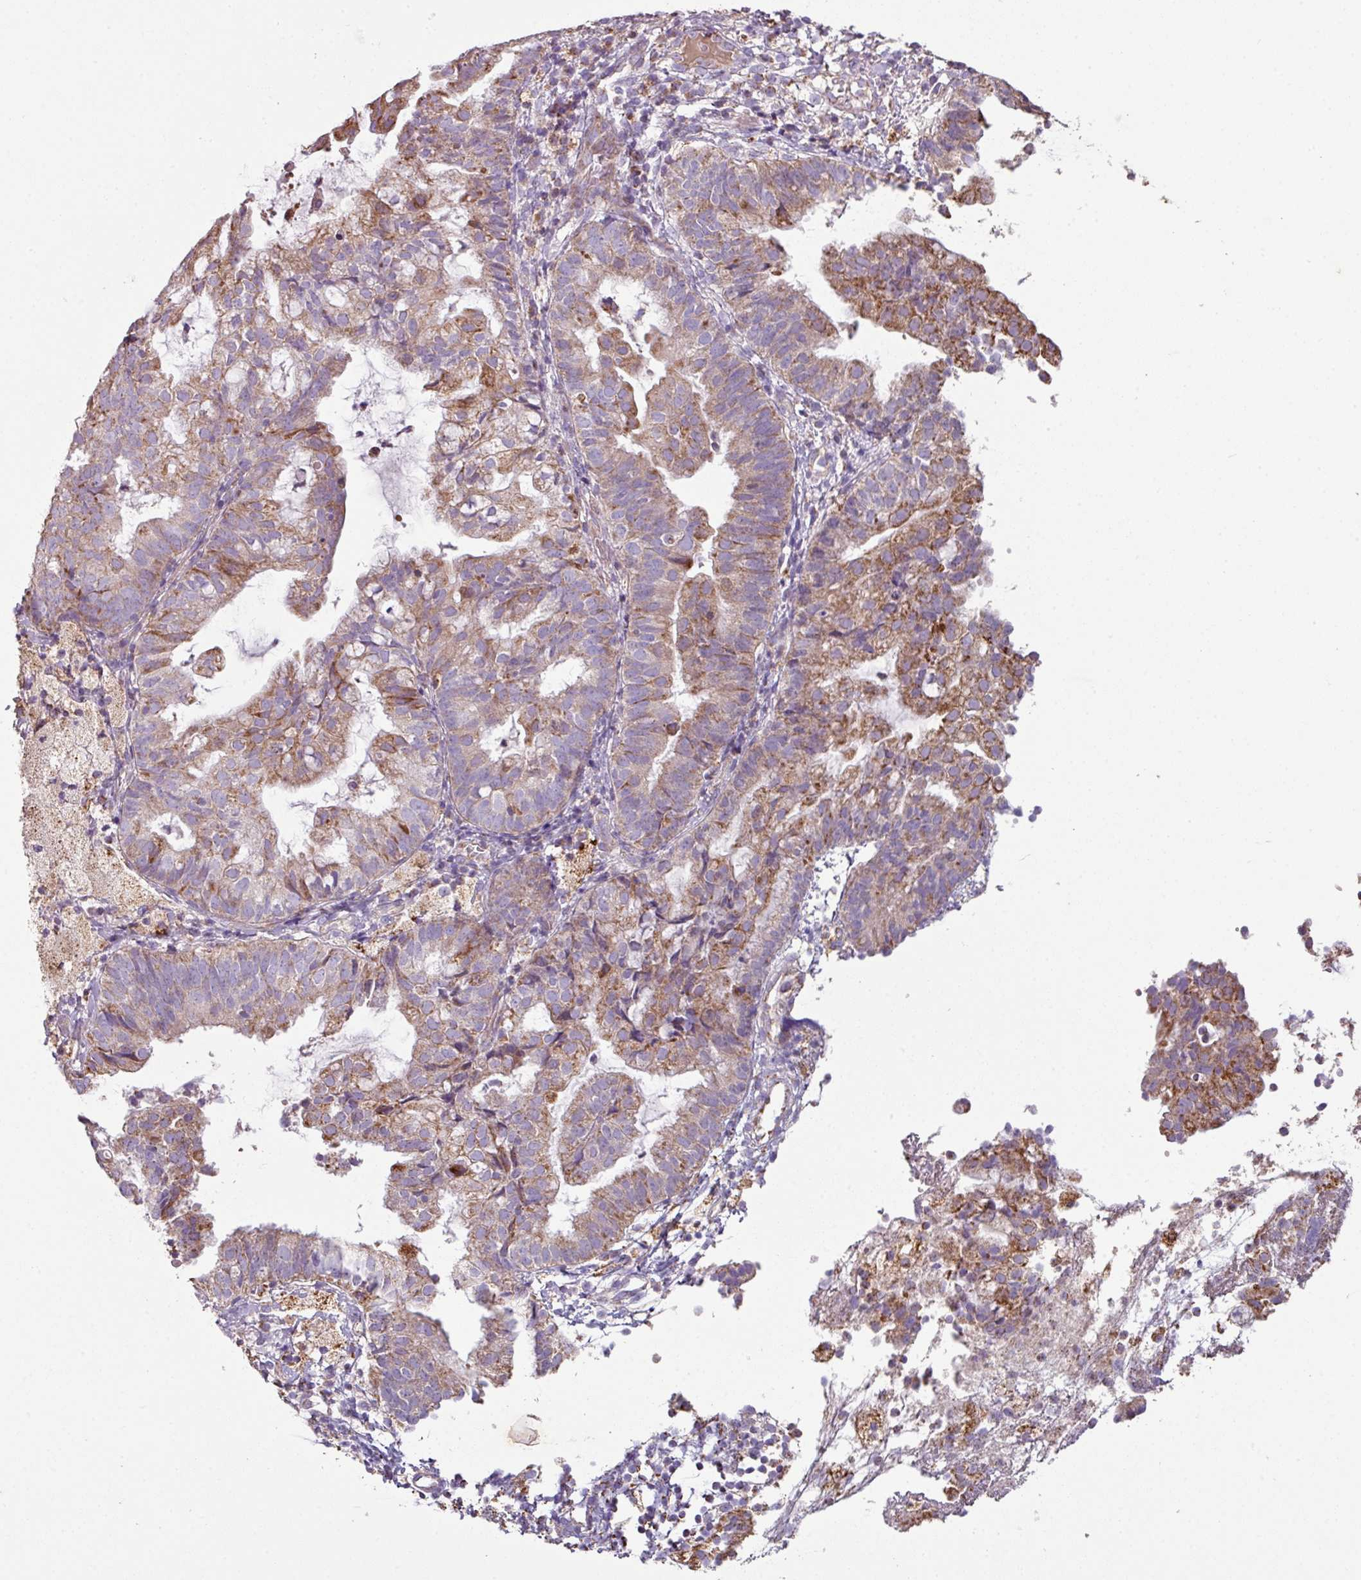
{"staining": {"intensity": "moderate", "quantity": "25%-75%", "location": "cytoplasmic/membranous"}, "tissue": "endometrial cancer", "cell_type": "Tumor cells", "image_type": "cancer", "snomed": [{"axis": "morphology", "description": "Adenocarcinoma, NOS"}, {"axis": "topography", "description": "Endometrium"}], "caption": "Adenocarcinoma (endometrial) was stained to show a protein in brown. There is medium levels of moderate cytoplasmic/membranous staining in approximately 25%-75% of tumor cells.", "gene": "SQOR", "patient": {"sex": "female", "age": 80}}